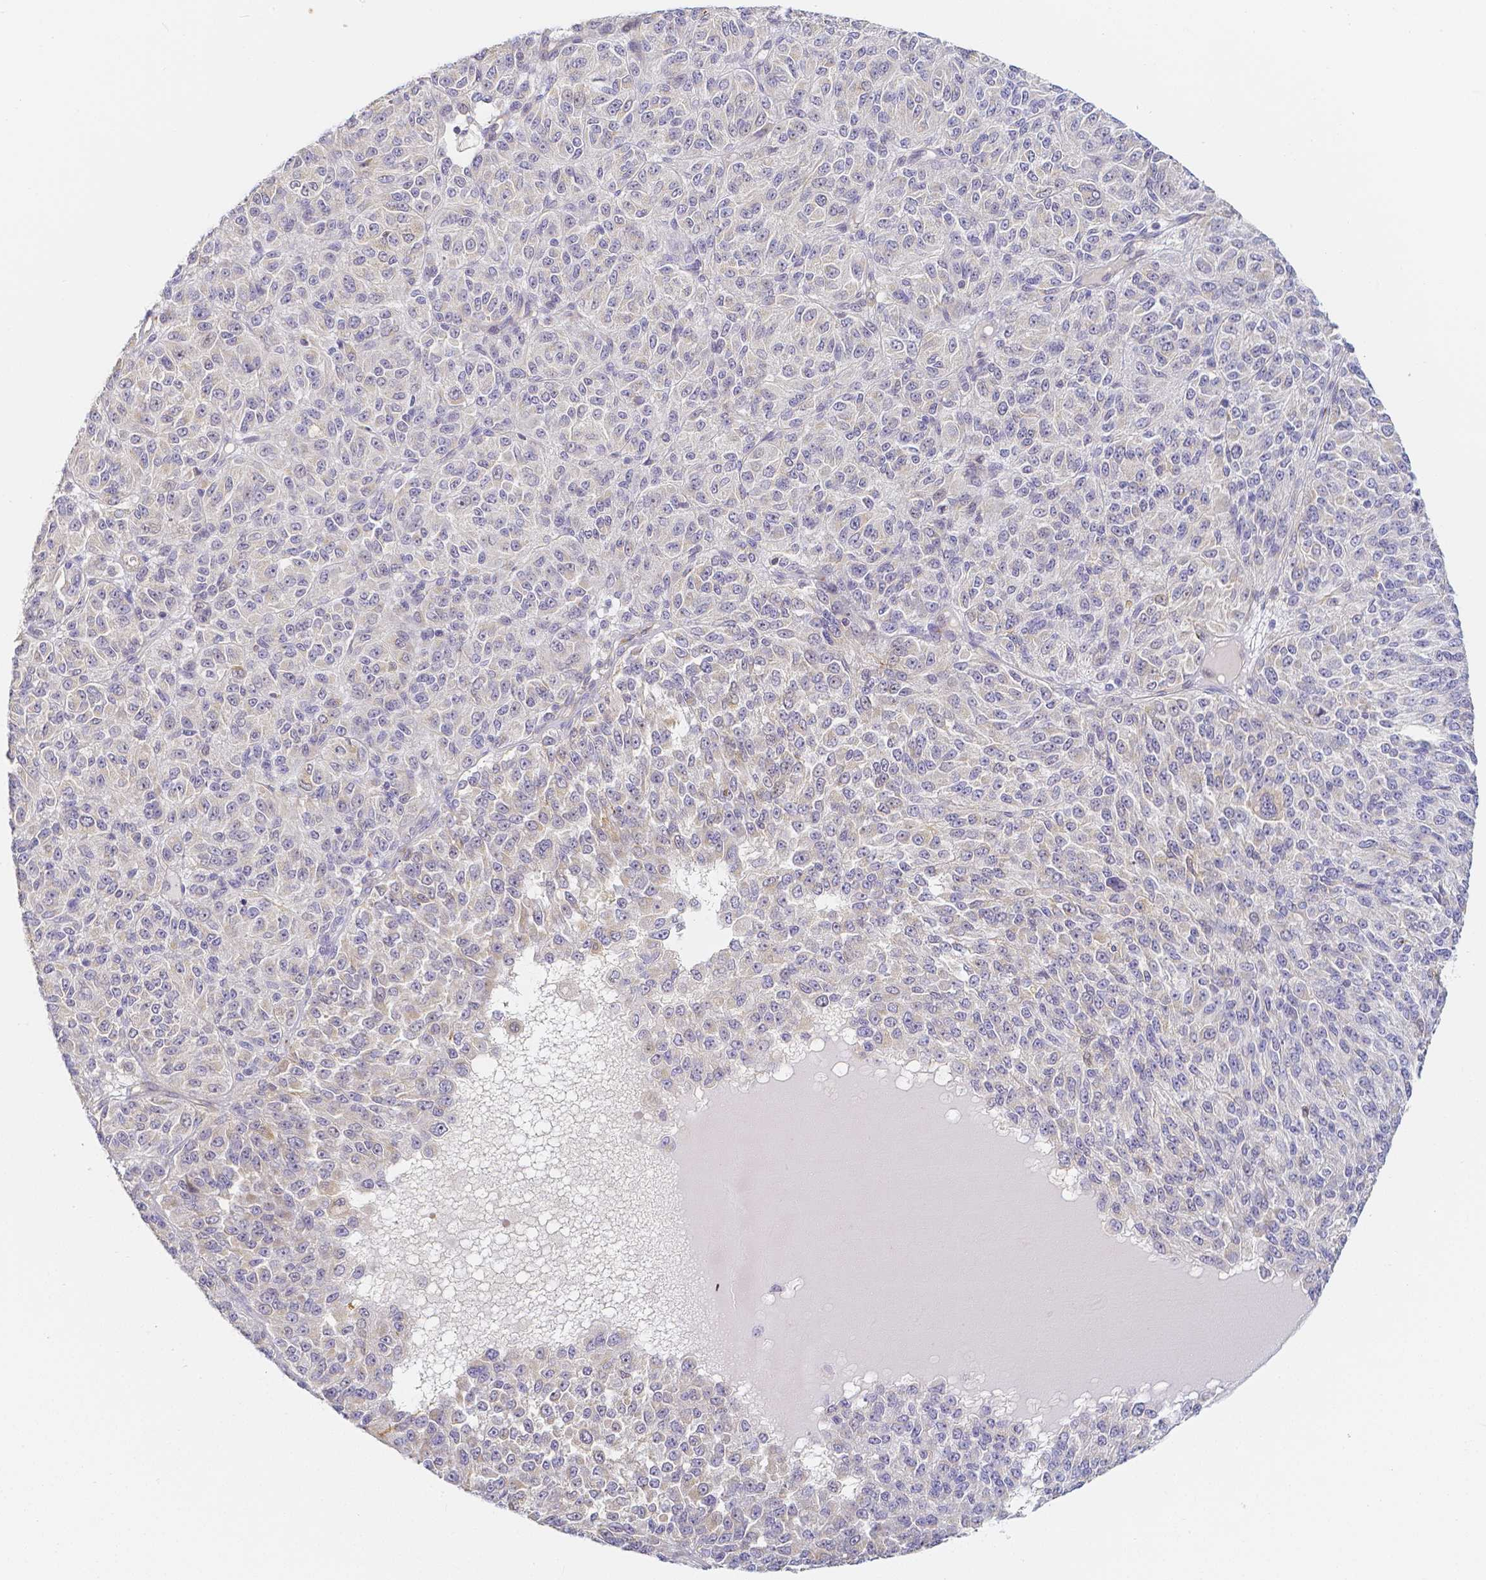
{"staining": {"intensity": "negative", "quantity": "none", "location": "none"}, "tissue": "melanoma", "cell_type": "Tumor cells", "image_type": "cancer", "snomed": [{"axis": "morphology", "description": "Malignant melanoma, Metastatic site"}, {"axis": "topography", "description": "Brain"}], "caption": "Tumor cells are negative for protein expression in human melanoma. (DAB immunohistochemistry (IHC) visualized using brightfield microscopy, high magnification).", "gene": "KCNH1", "patient": {"sex": "female", "age": 56}}